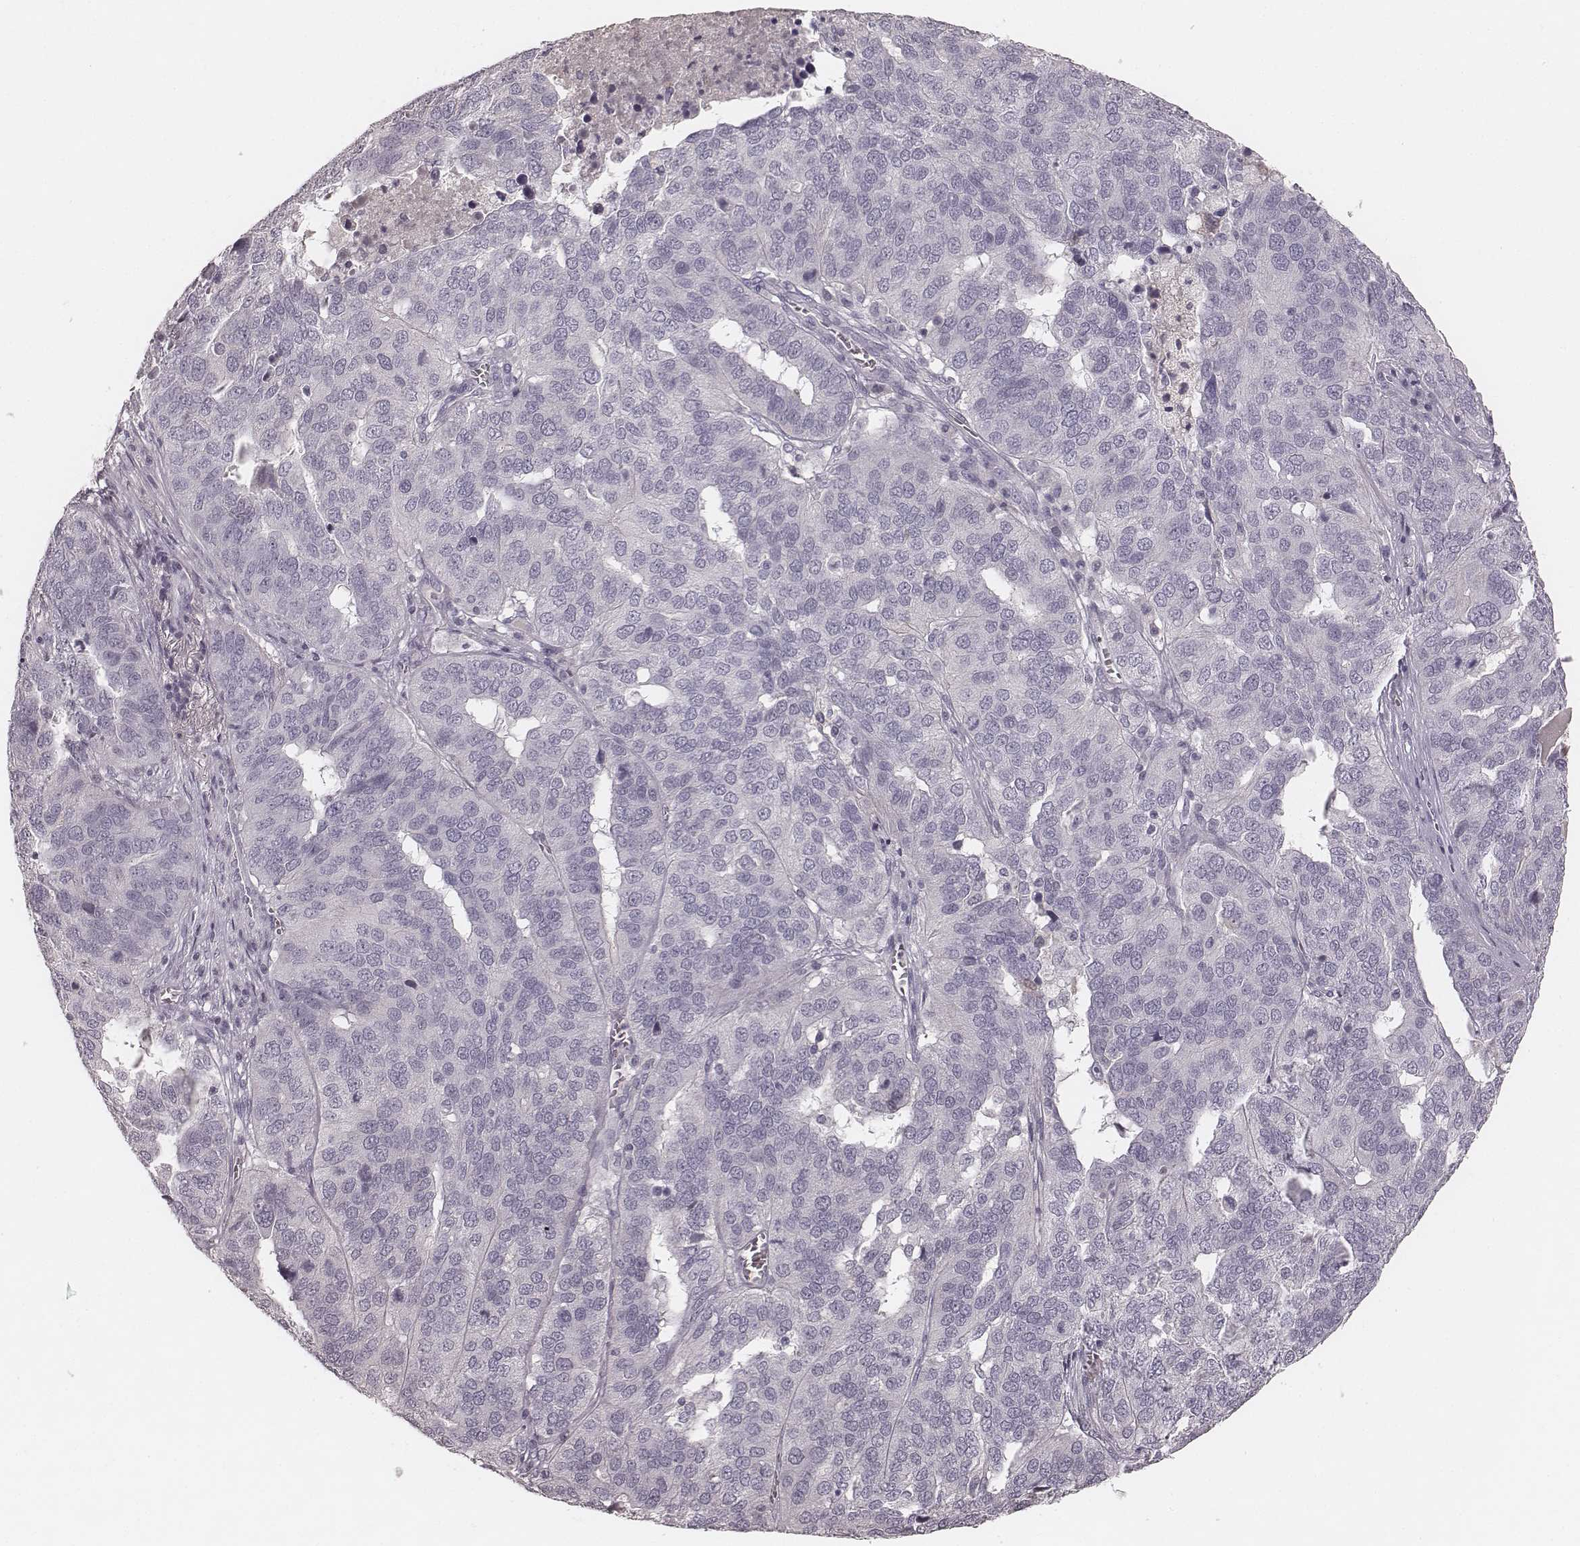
{"staining": {"intensity": "negative", "quantity": "none", "location": "none"}, "tissue": "ovarian cancer", "cell_type": "Tumor cells", "image_type": "cancer", "snomed": [{"axis": "morphology", "description": "Carcinoma, endometroid"}, {"axis": "topography", "description": "Soft tissue"}, {"axis": "topography", "description": "Ovary"}], "caption": "There is no significant staining in tumor cells of ovarian cancer (endometroid carcinoma).", "gene": "SMIM24", "patient": {"sex": "female", "age": 52}}